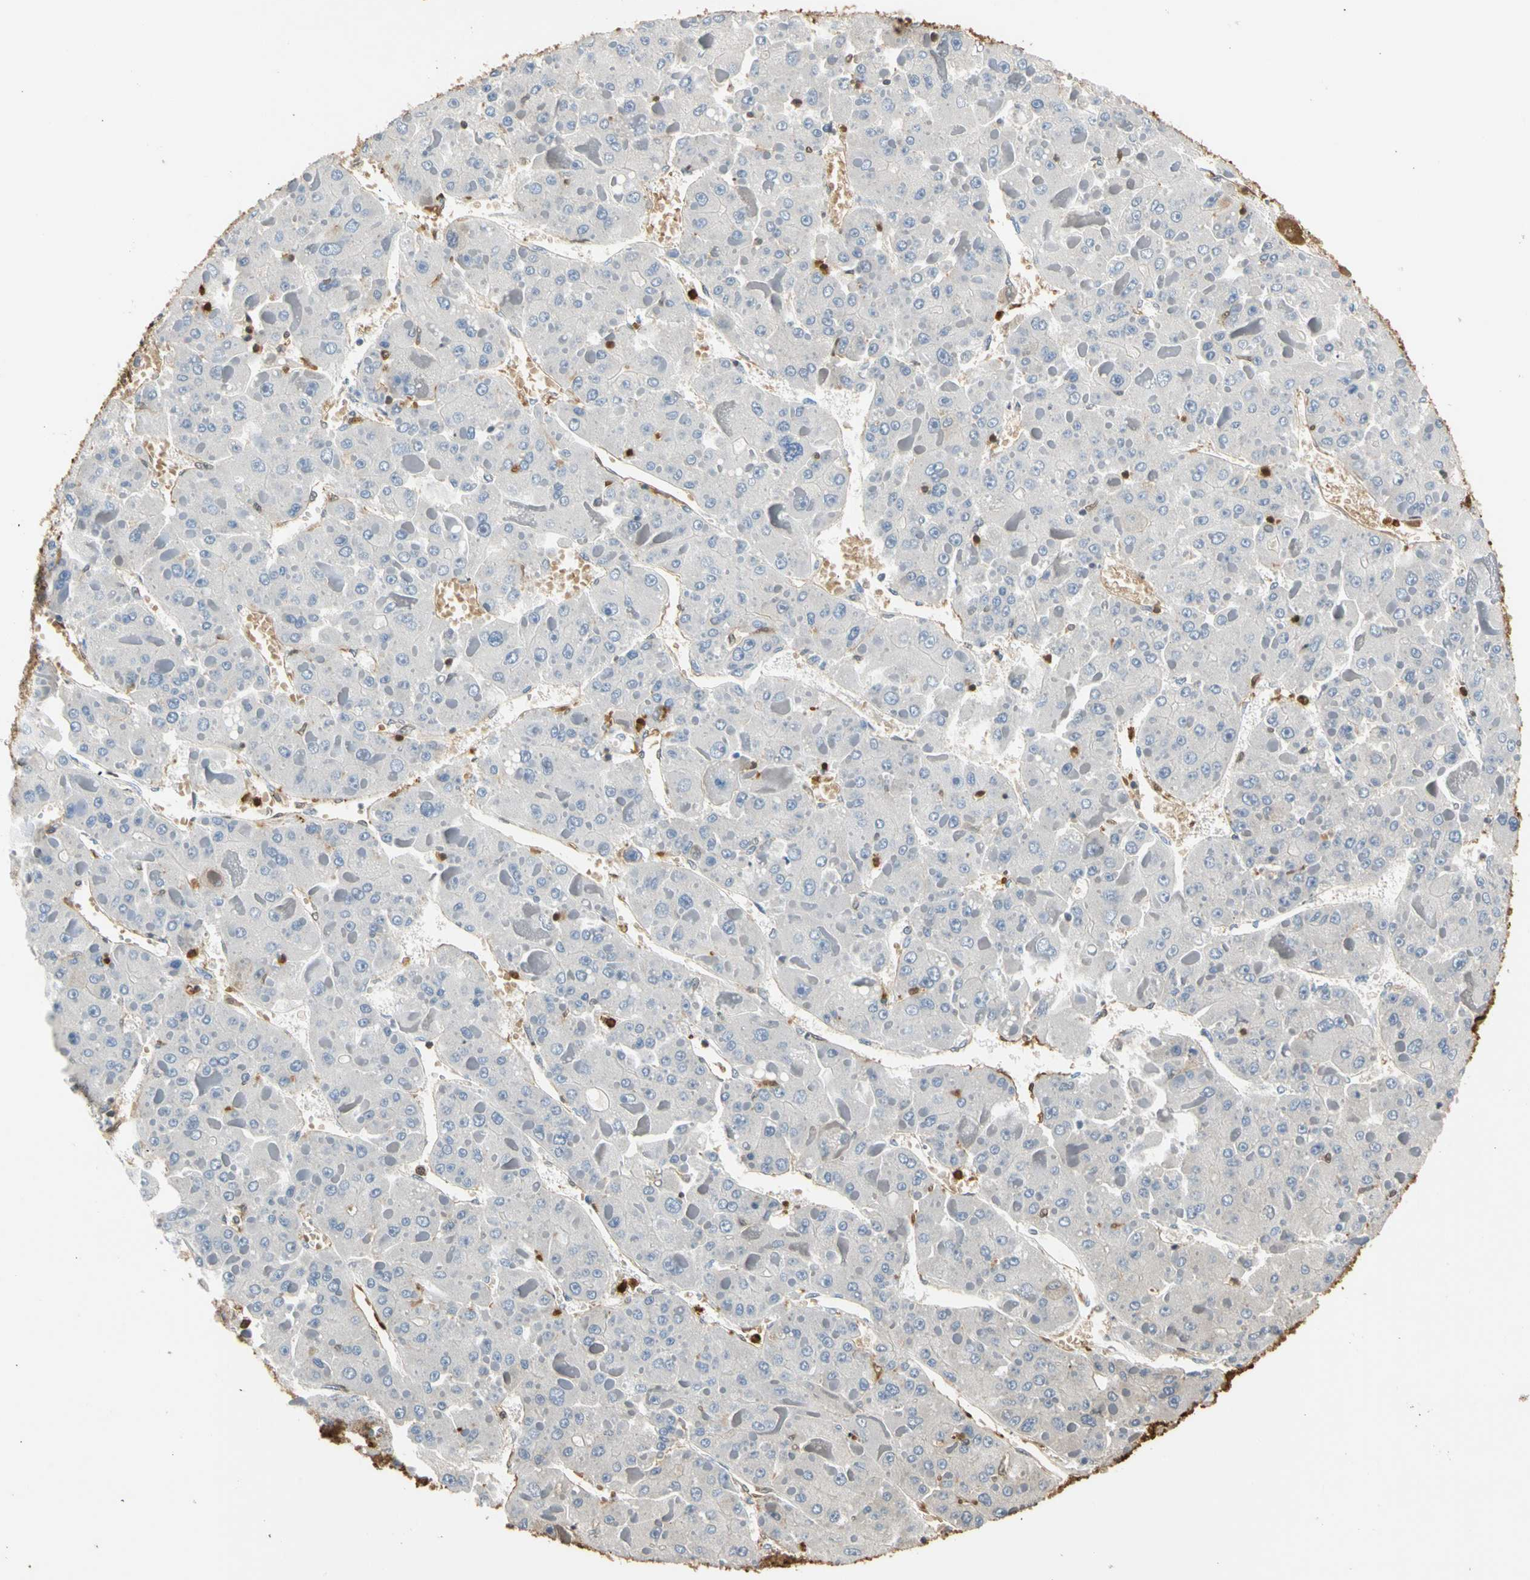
{"staining": {"intensity": "negative", "quantity": "none", "location": "none"}, "tissue": "liver cancer", "cell_type": "Tumor cells", "image_type": "cancer", "snomed": [{"axis": "morphology", "description": "Carcinoma, Hepatocellular, NOS"}, {"axis": "topography", "description": "Liver"}], "caption": "Immunohistochemical staining of human liver cancer demonstrates no significant positivity in tumor cells.", "gene": "S100A6", "patient": {"sex": "female", "age": 73}}